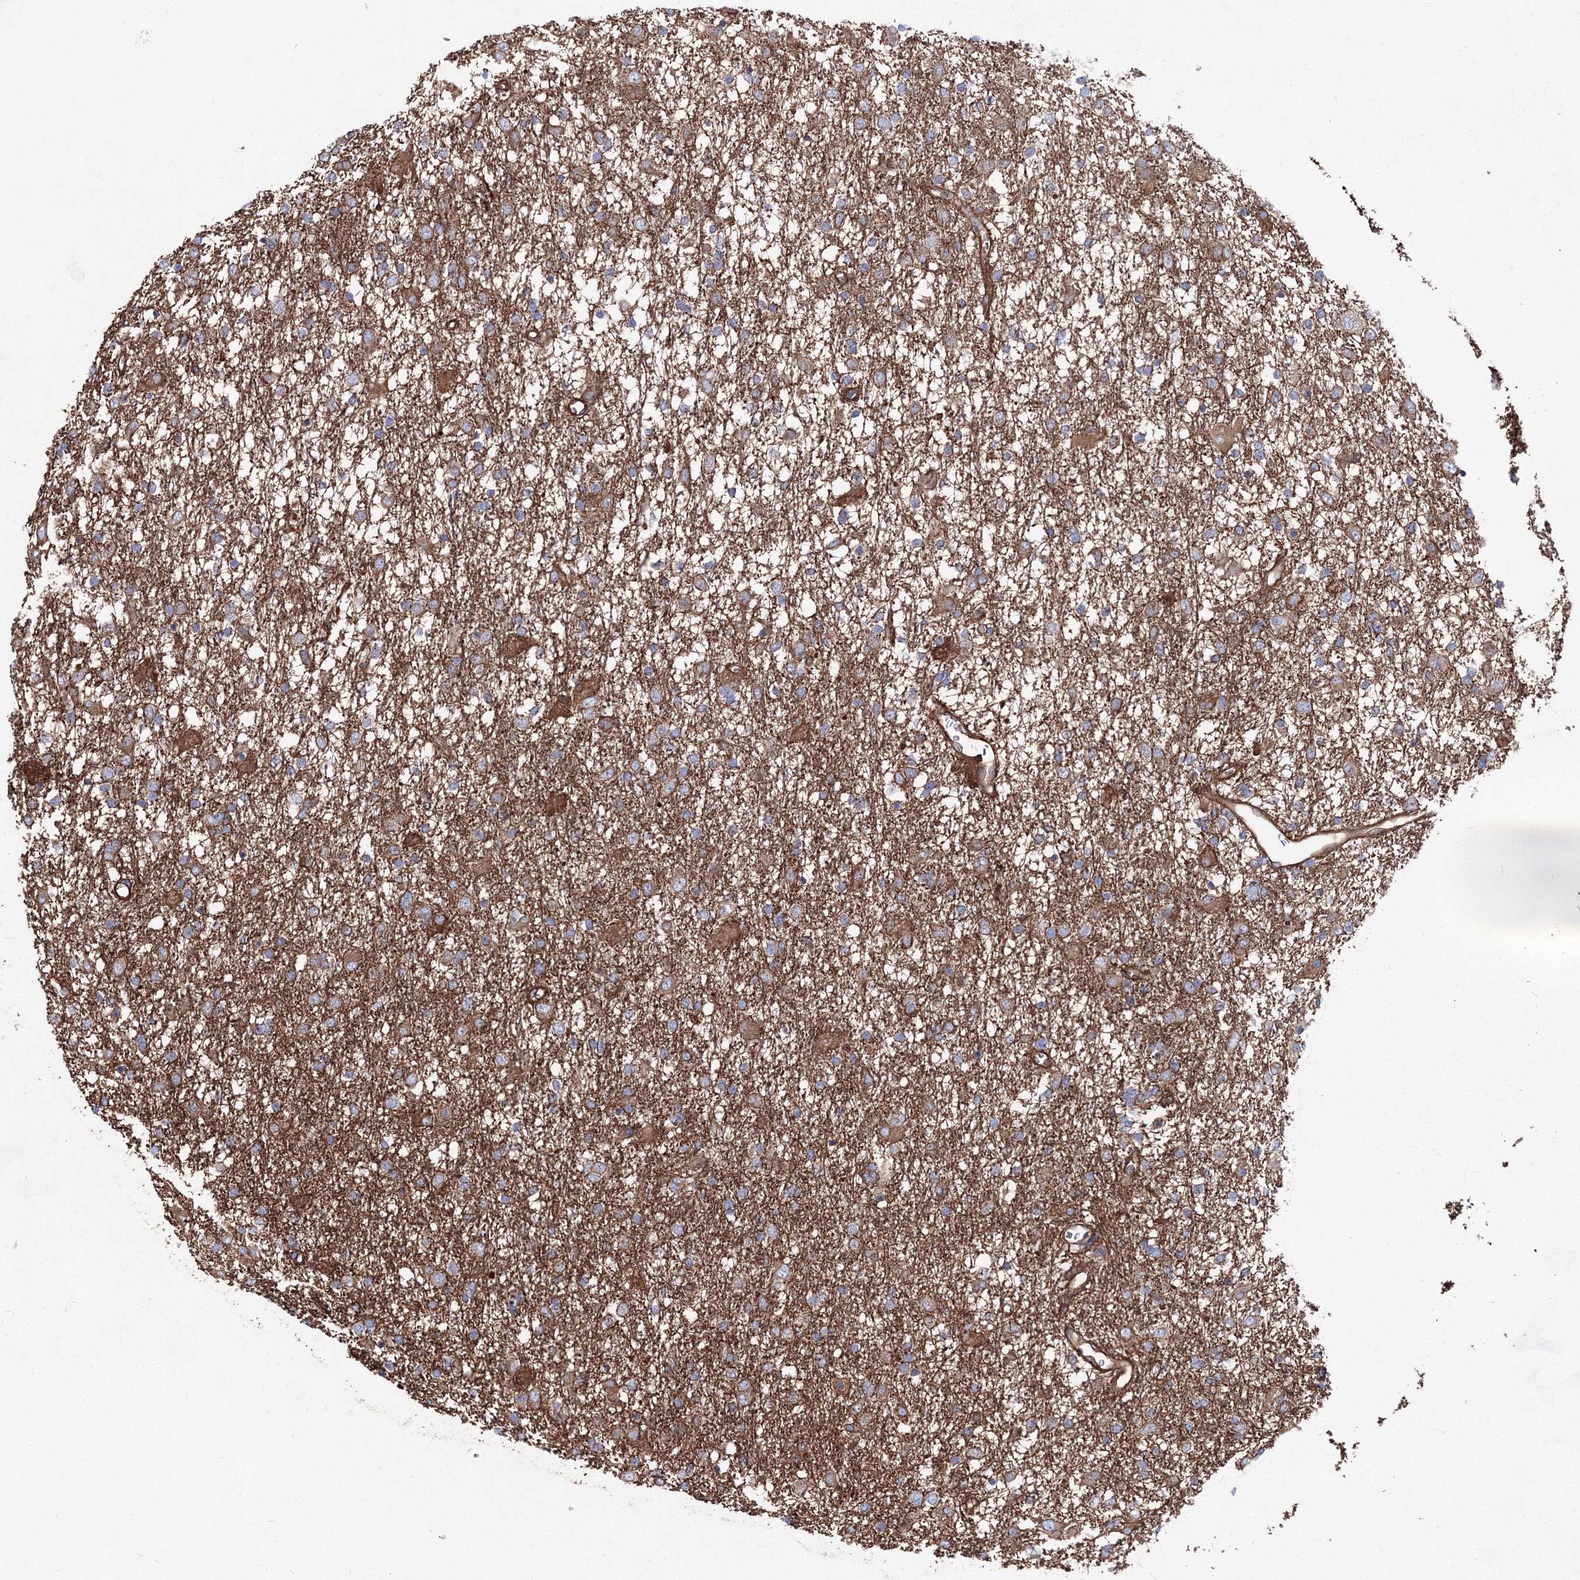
{"staining": {"intensity": "moderate", "quantity": ">75%", "location": "cytoplasmic/membranous"}, "tissue": "glioma", "cell_type": "Tumor cells", "image_type": "cancer", "snomed": [{"axis": "morphology", "description": "Glioma, malignant, Low grade"}, {"axis": "topography", "description": "Brain"}], "caption": "This image exhibits IHC staining of glioma, with medium moderate cytoplasmic/membranous expression in about >75% of tumor cells.", "gene": "ANKRD37", "patient": {"sex": "male", "age": 65}}